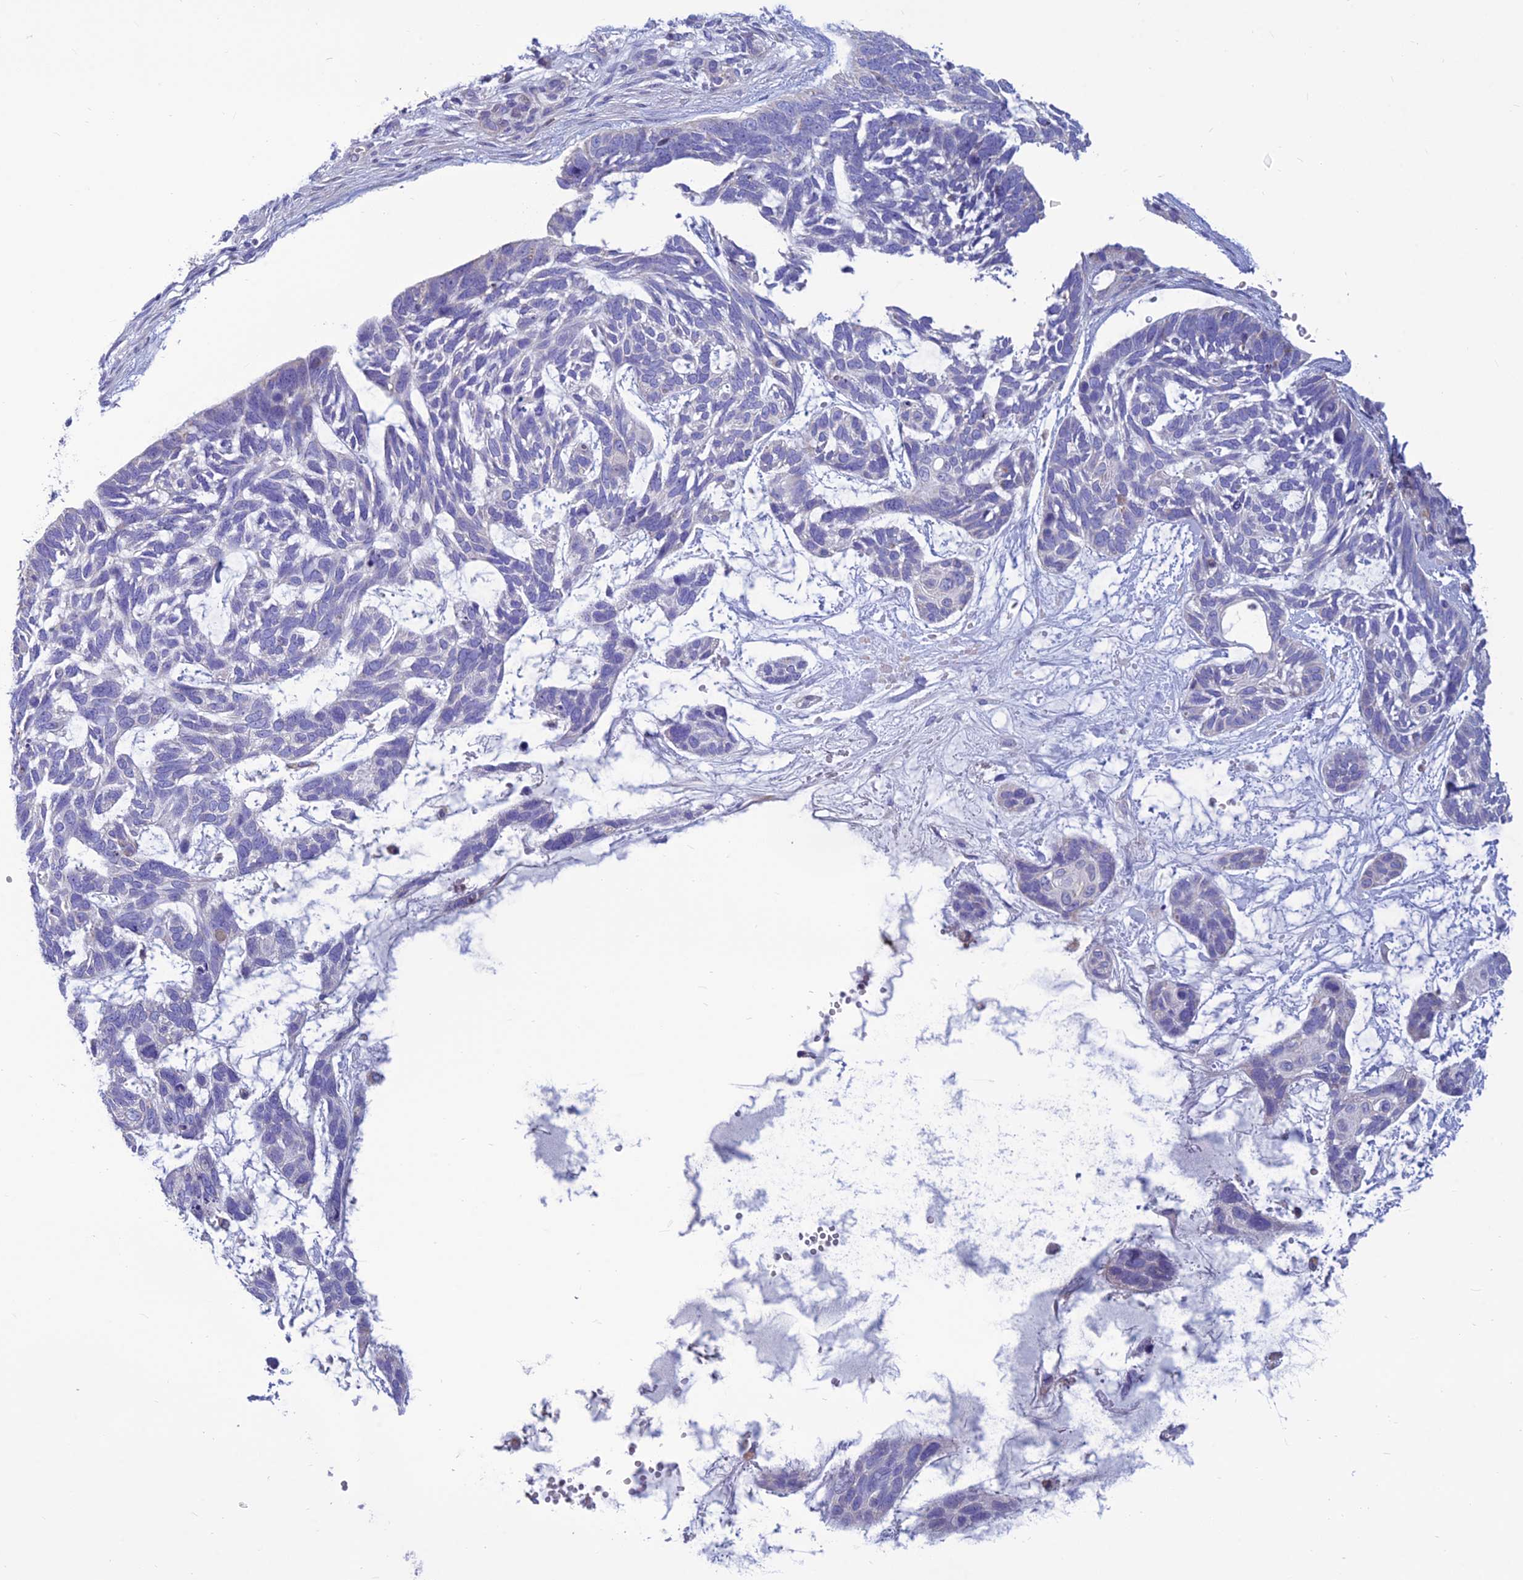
{"staining": {"intensity": "negative", "quantity": "none", "location": "none"}, "tissue": "skin cancer", "cell_type": "Tumor cells", "image_type": "cancer", "snomed": [{"axis": "morphology", "description": "Basal cell carcinoma"}, {"axis": "topography", "description": "Skin"}], "caption": "Histopathology image shows no significant protein expression in tumor cells of skin basal cell carcinoma.", "gene": "BHMT2", "patient": {"sex": "male", "age": 88}}